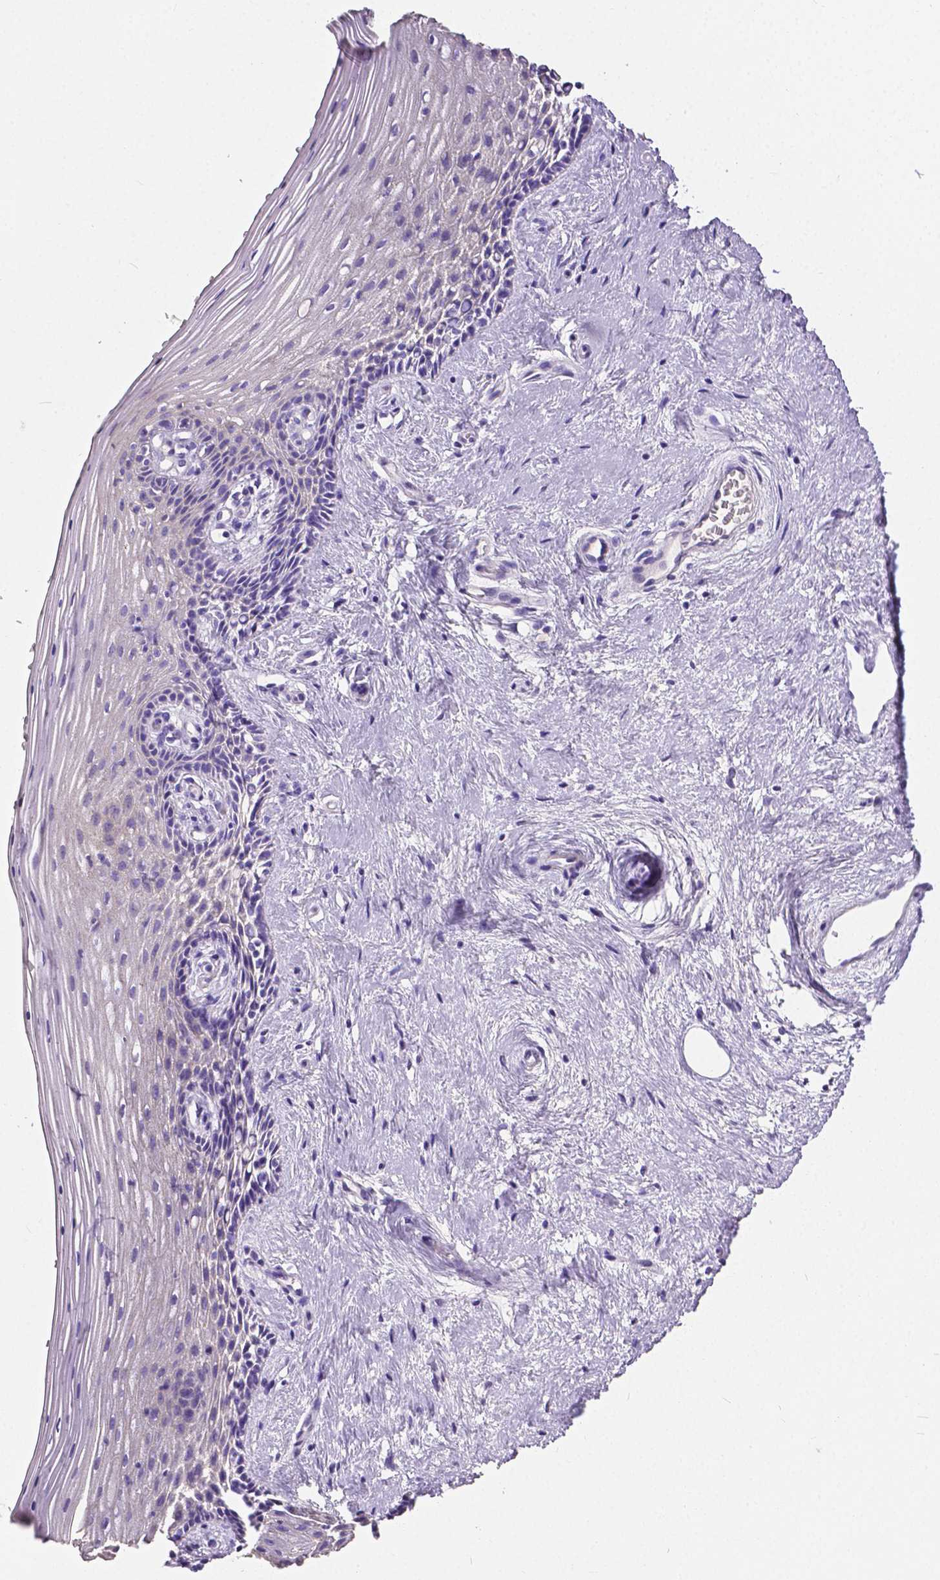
{"staining": {"intensity": "negative", "quantity": "none", "location": "none"}, "tissue": "vagina", "cell_type": "Squamous epithelial cells", "image_type": "normal", "snomed": [{"axis": "morphology", "description": "Normal tissue, NOS"}, {"axis": "topography", "description": "Vagina"}], "caption": "A photomicrograph of vagina stained for a protein exhibits no brown staining in squamous epithelial cells.", "gene": "OCLN", "patient": {"sex": "female", "age": 45}}